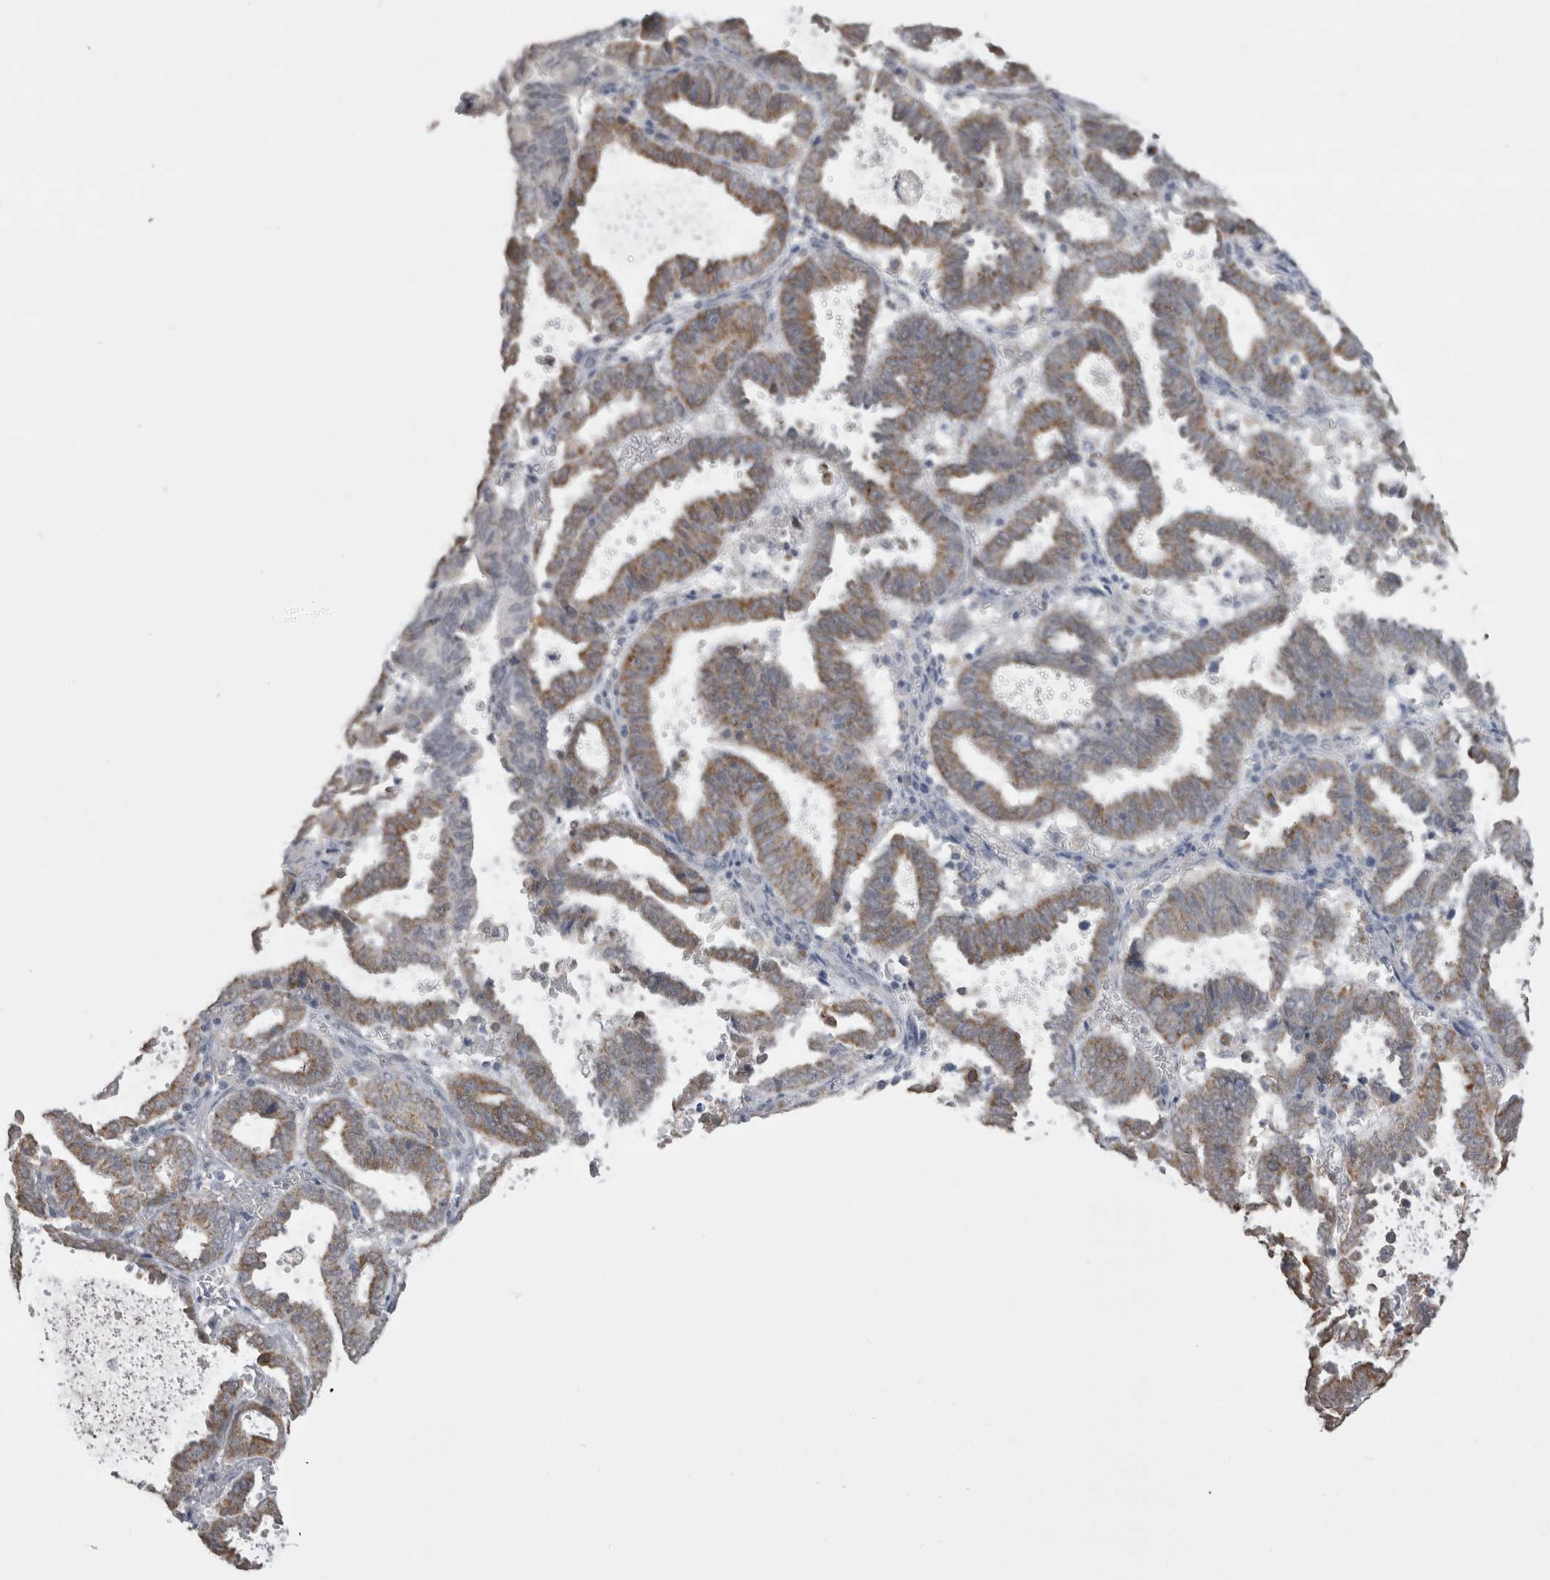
{"staining": {"intensity": "moderate", "quantity": "25%-75%", "location": "cytoplasmic/membranous"}, "tissue": "endometrial cancer", "cell_type": "Tumor cells", "image_type": "cancer", "snomed": [{"axis": "morphology", "description": "Adenocarcinoma, NOS"}, {"axis": "topography", "description": "Uterus"}], "caption": "Moderate cytoplasmic/membranous expression for a protein is present in about 25%-75% of tumor cells of adenocarcinoma (endometrial) using IHC.", "gene": "NOMO1", "patient": {"sex": "female", "age": 83}}